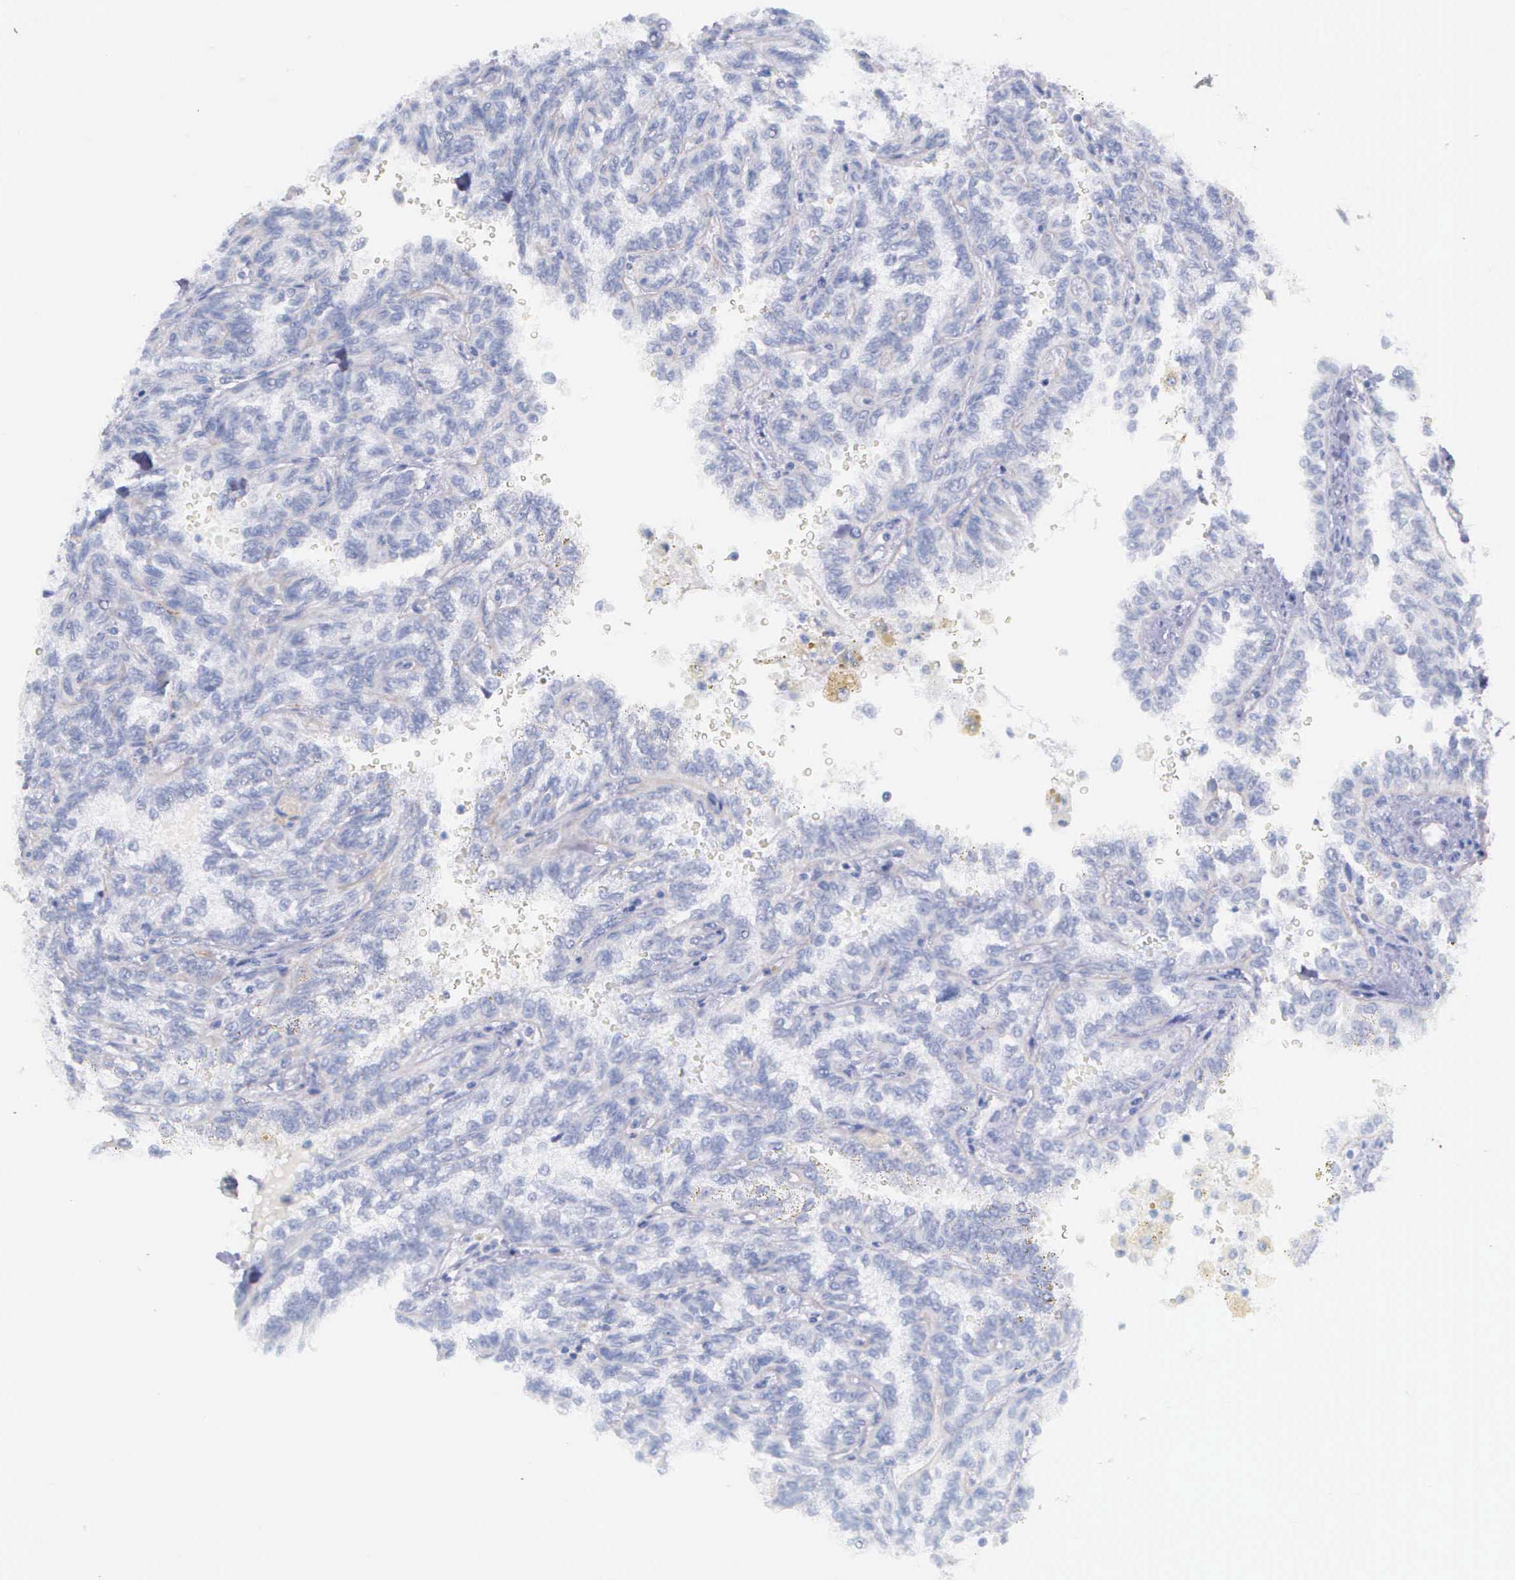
{"staining": {"intensity": "negative", "quantity": "none", "location": "none"}, "tissue": "renal cancer", "cell_type": "Tumor cells", "image_type": "cancer", "snomed": [{"axis": "morphology", "description": "Inflammation, NOS"}, {"axis": "morphology", "description": "Adenocarcinoma, NOS"}, {"axis": "topography", "description": "Kidney"}], "caption": "Immunohistochemistry (IHC) of renal cancer reveals no staining in tumor cells. Nuclei are stained in blue.", "gene": "THSD7A", "patient": {"sex": "male", "age": 68}}